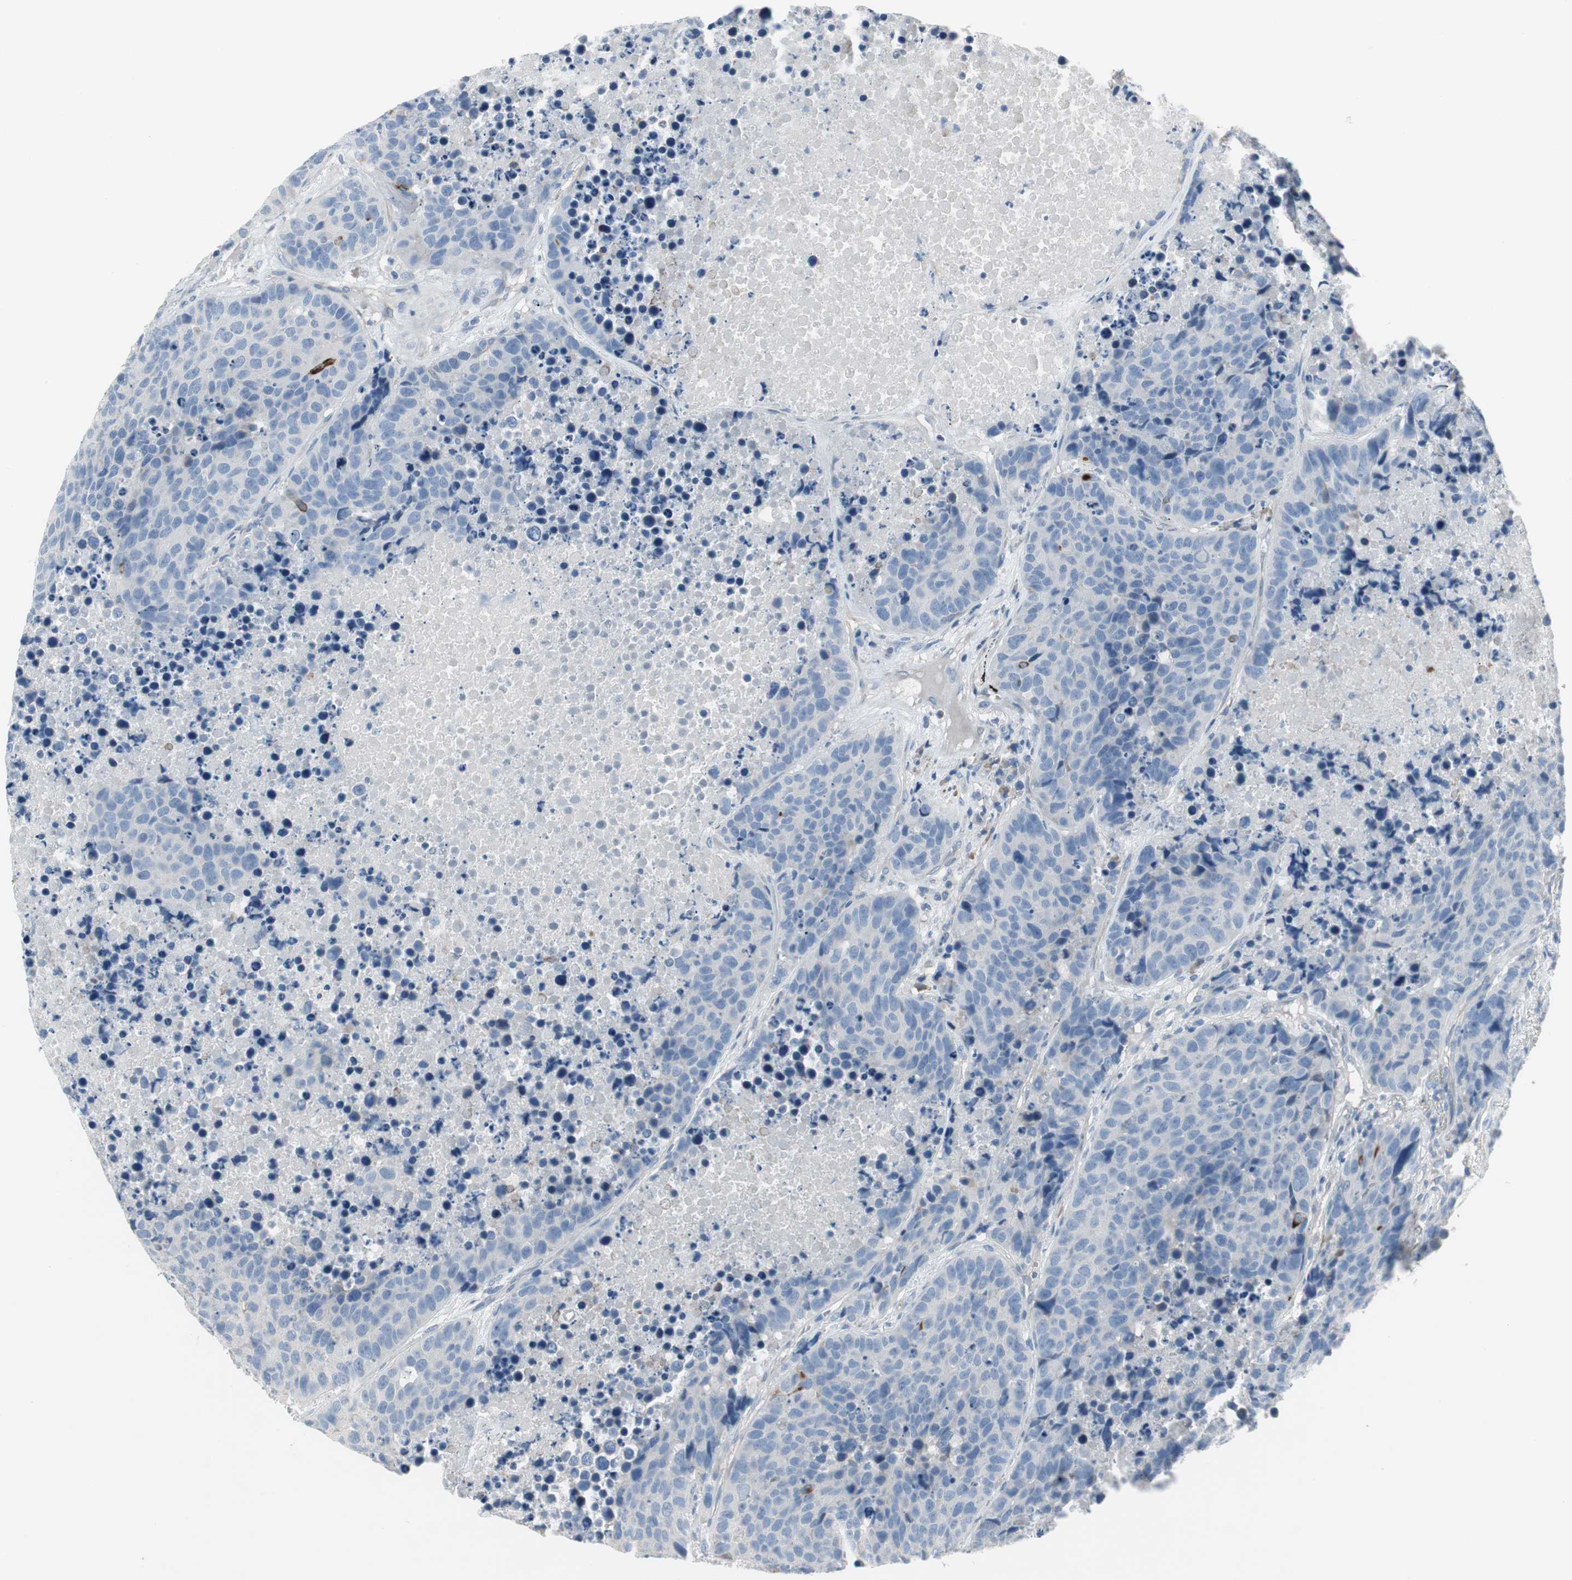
{"staining": {"intensity": "negative", "quantity": "none", "location": "none"}, "tissue": "carcinoid", "cell_type": "Tumor cells", "image_type": "cancer", "snomed": [{"axis": "morphology", "description": "Carcinoid, malignant, NOS"}, {"axis": "topography", "description": "Lung"}], "caption": "Immunohistochemistry of human malignant carcinoid shows no positivity in tumor cells.", "gene": "PIGR", "patient": {"sex": "male", "age": 60}}